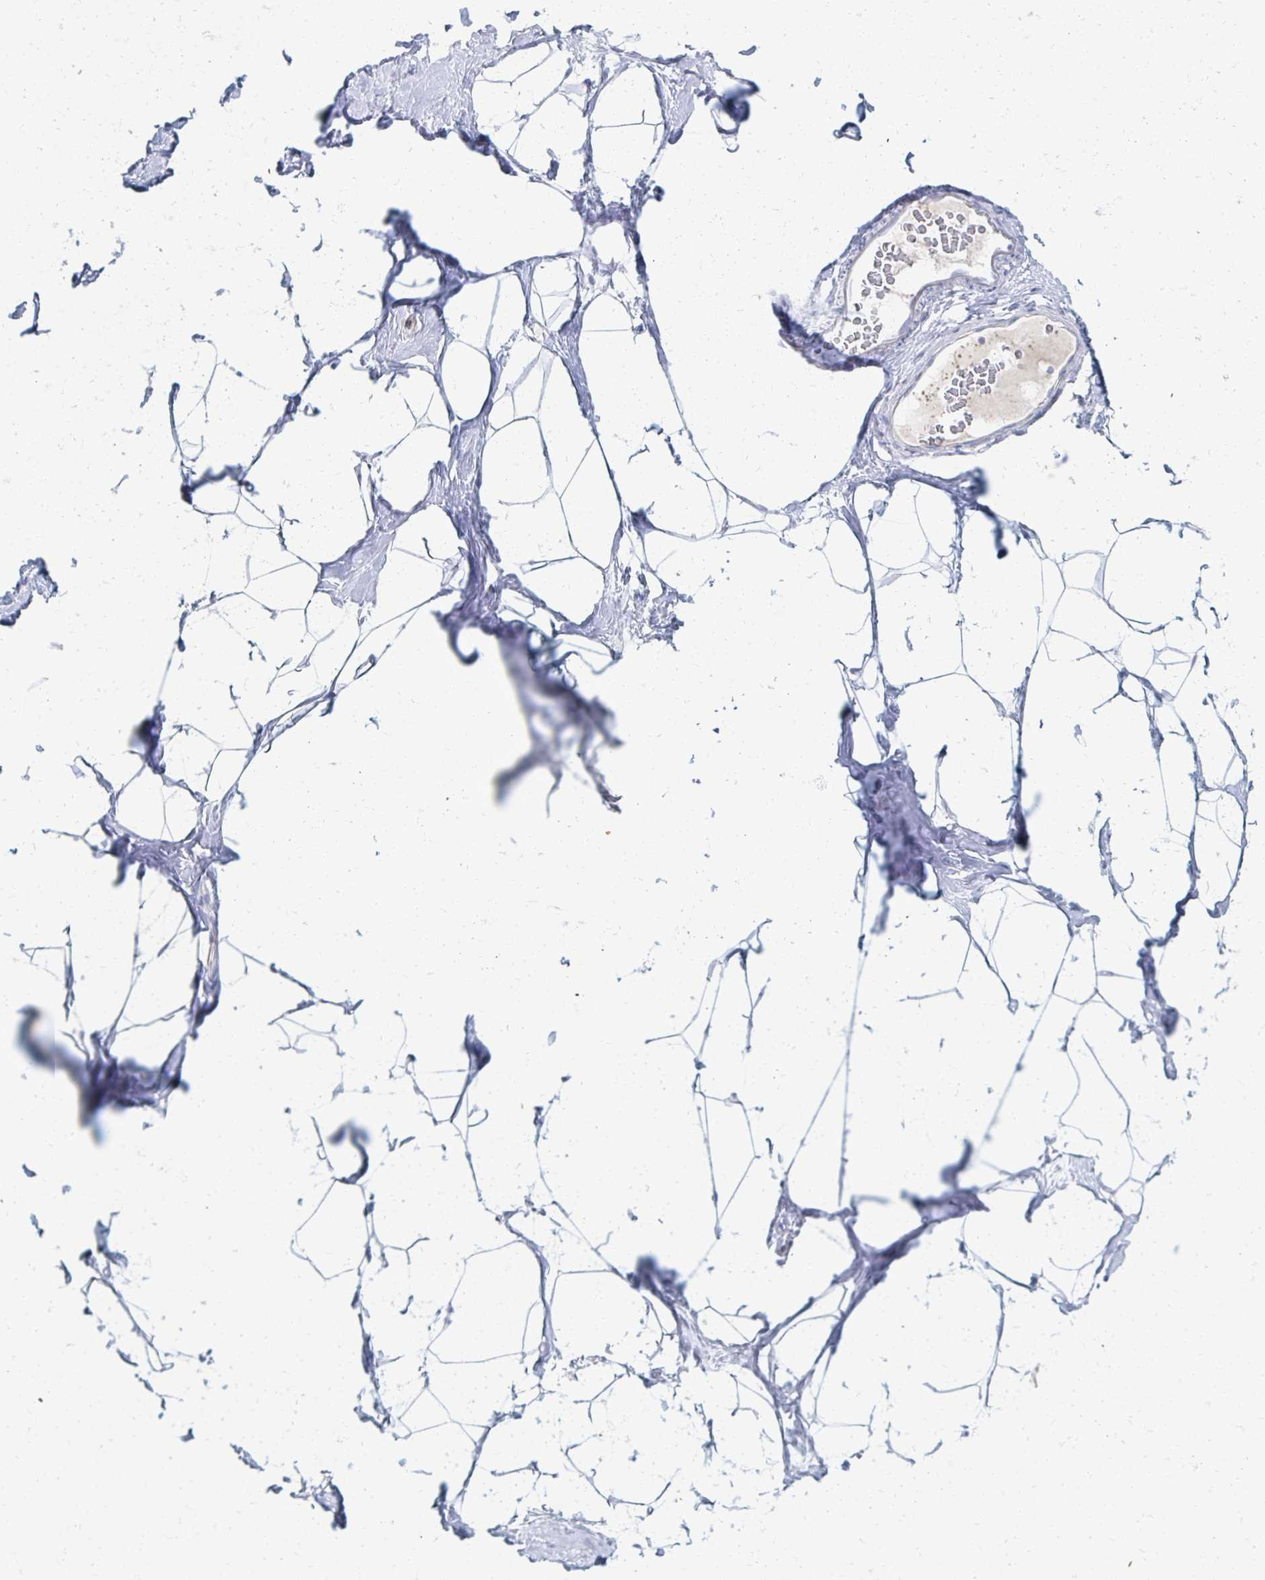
{"staining": {"intensity": "negative", "quantity": "none", "location": "none"}, "tissue": "breast", "cell_type": "Adipocytes", "image_type": "normal", "snomed": [{"axis": "morphology", "description": "Normal tissue, NOS"}, {"axis": "topography", "description": "Breast"}], "caption": "Breast was stained to show a protein in brown. There is no significant positivity in adipocytes. (Brightfield microscopy of DAB immunohistochemistry (IHC) at high magnification).", "gene": "PRR20A", "patient": {"sex": "female", "age": 32}}